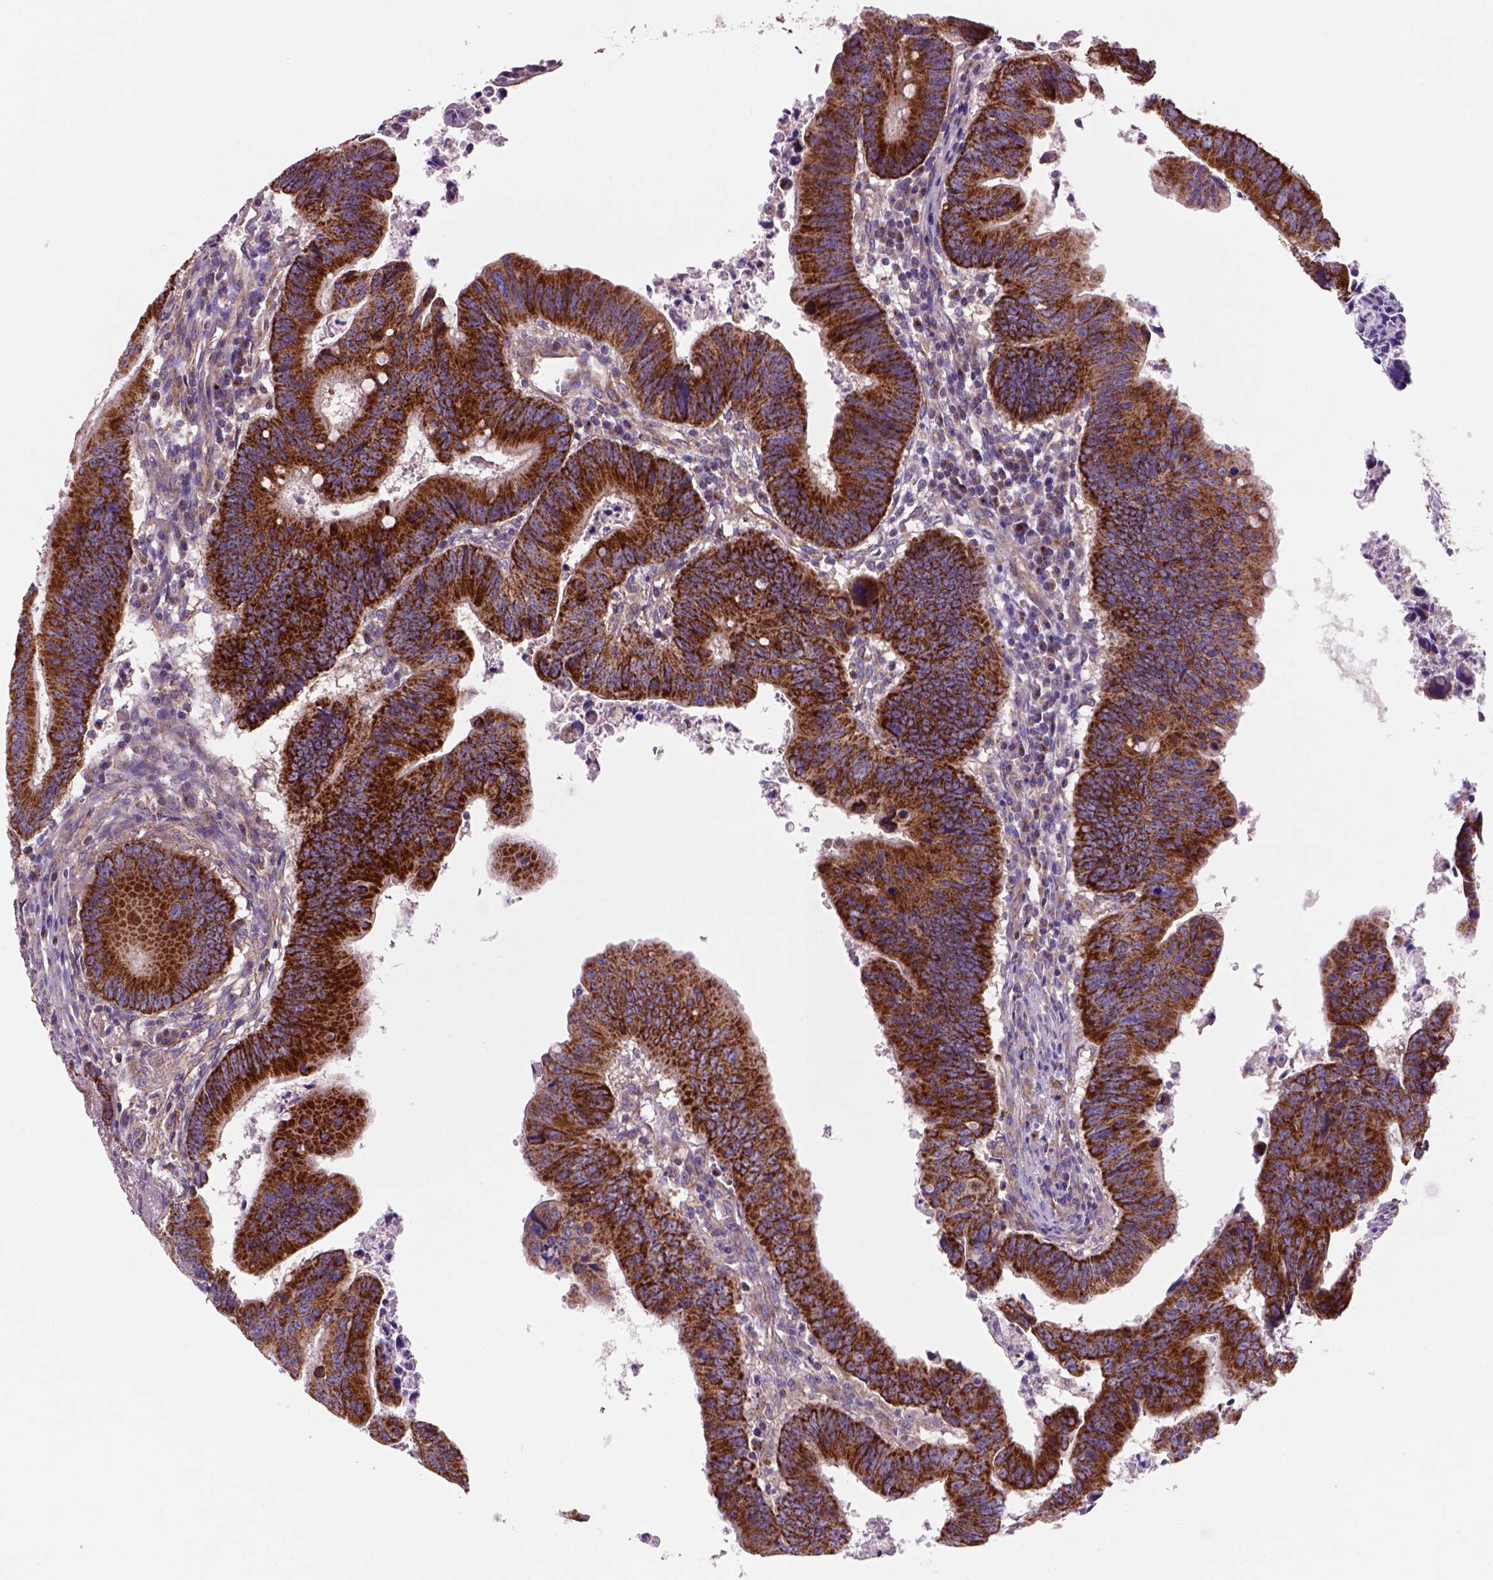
{"staining": {"intensity": "strong", "quantity": ">75%", "location": "cytoplasmic/membranous"}, "tissue": "colorectal cancer", "cell_type": "Tumor cells", "image_type": "cancer", "snomed": [{"axis": "morphology", "description": "Adenocarcinoma, NOS"}, {"axis": "topography", "description": "Colon"}], "caption": "Approximately >75% of tumor cells in colorectal cancer reveal strong cytoplasmic/membranous protein staining as visualized by brown immunohistochemical staining.", "gene": "WARS2", "patient": {"sex": "female", "age": 87}}